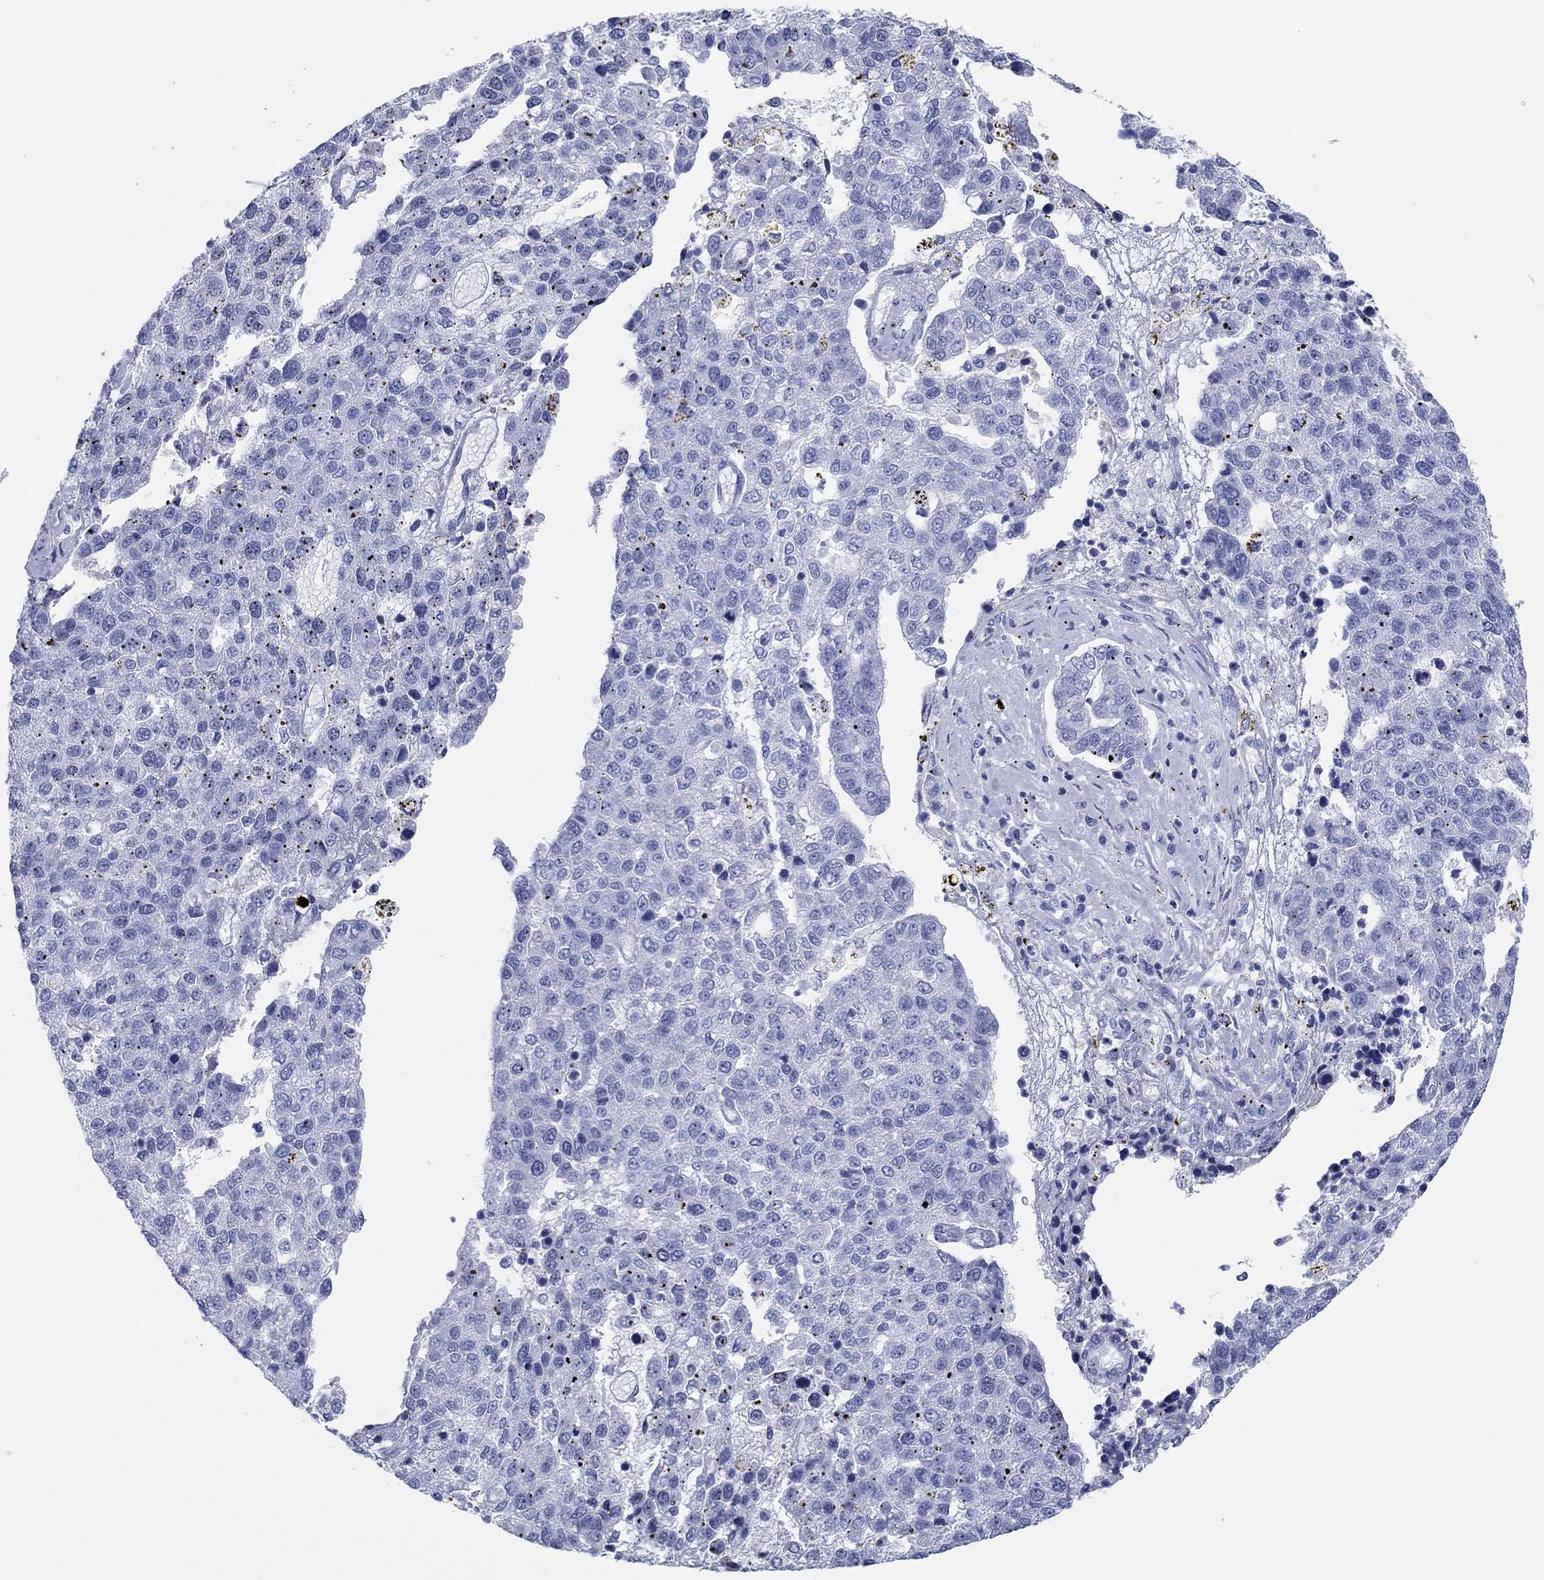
{"staining": {"intensity": "negative", "quantity": "none", "location": "none"}, "tissue": "pancreatic cancer", "cell_type": "Tumor cells", "image_type": "cancer", "snomed": [{"axis": "morphology", "description": "Adenocarcinoma, NOS"}, {"axis": "topography", "description": "Pancreas"}], "caption": "Micrograph shows no protein positivity in tumor cells of pancreatic cancer tissue.", "gene": "HCRT", "patient": {"sex": "female", "age": 61}}